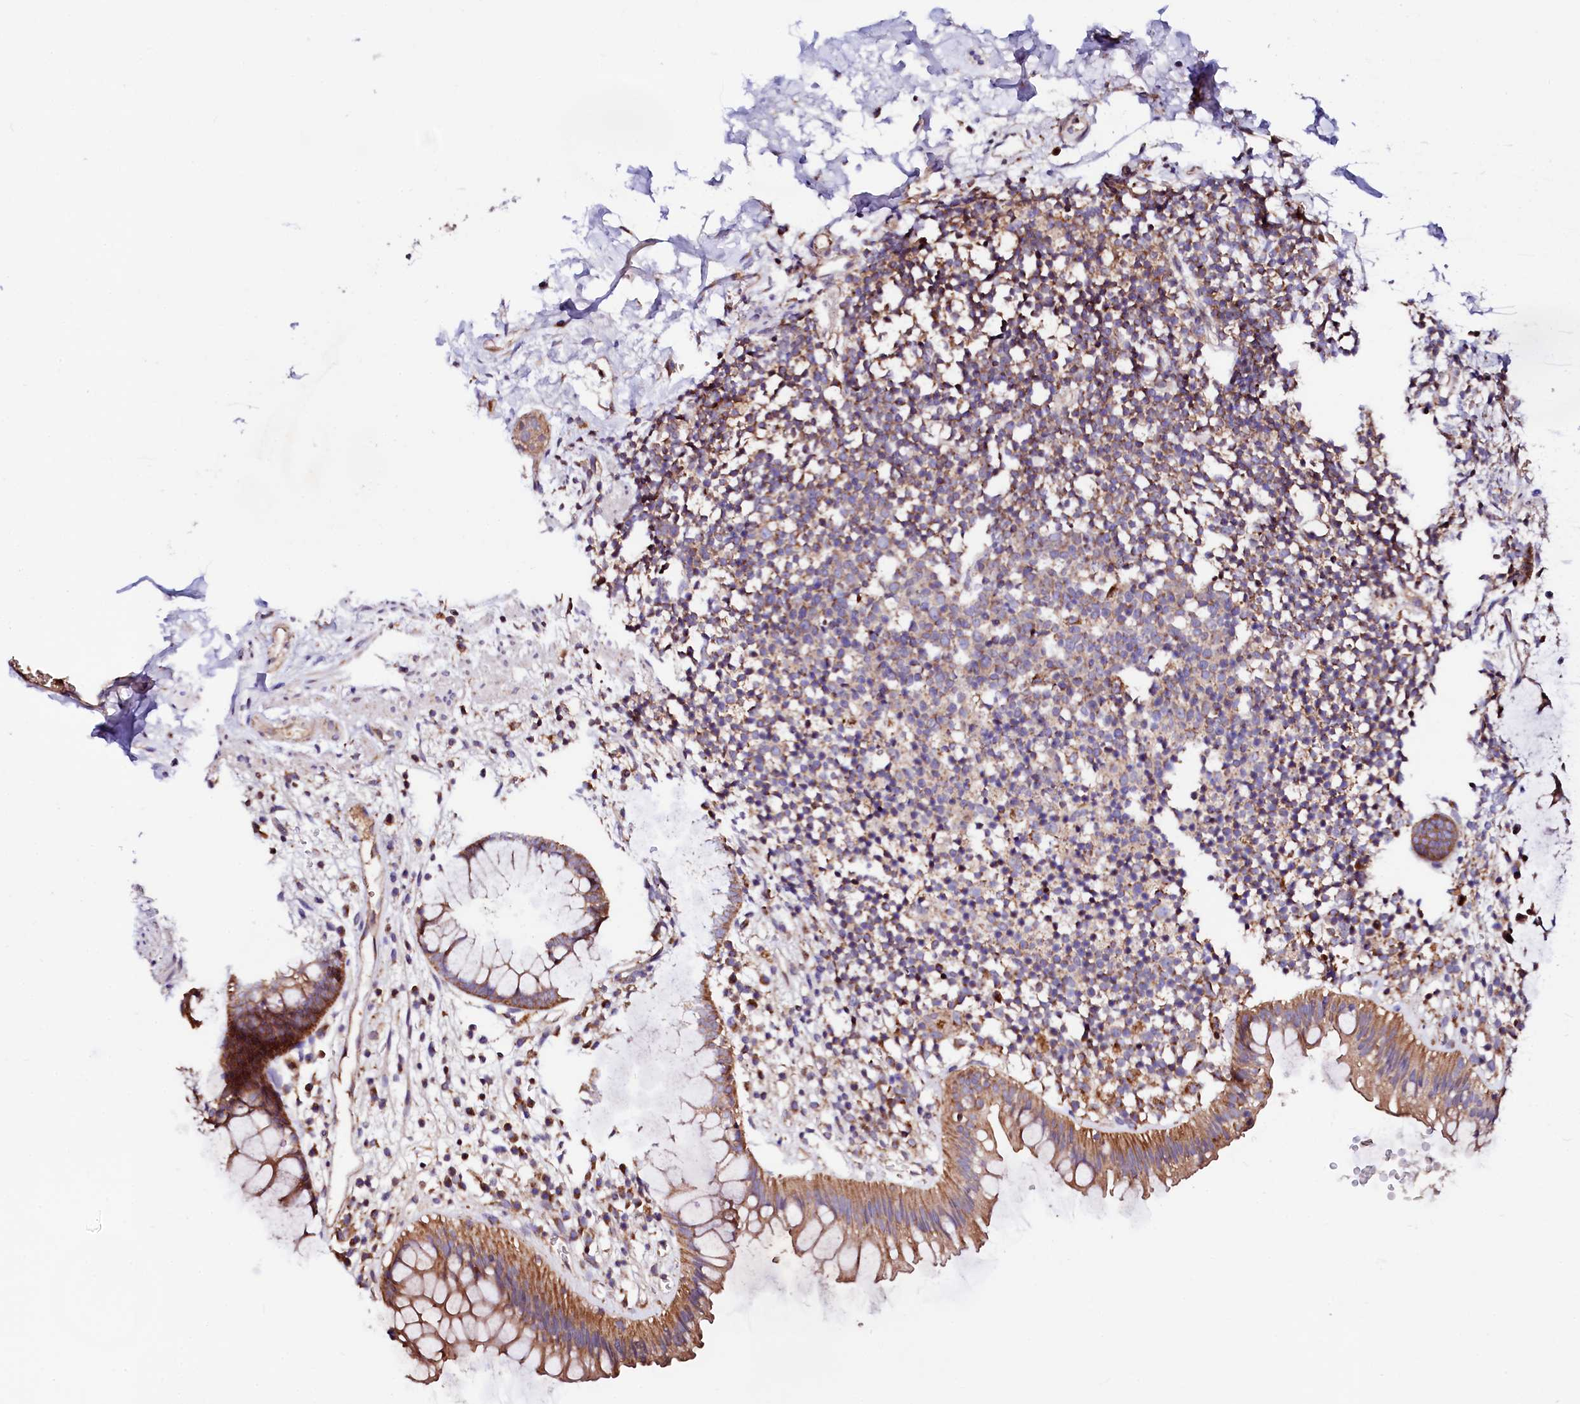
{"staining": {"intensity": "moderate", "quantity": ">75%", "location": "cytoplasmic/membranous"}, "tissue": "rectum", "cell_type": "Glandular cells", "image_type": "normal", "snomed": [{"axis": "morphology", "description": "Normal tissue, NOS"}, {"axis": "topography", "description": "Rectum"}], "caption": "Moderate cytoplasmic/membranous staining for a protein is appreciated in about >75% of glandular cells of benign rectum using IHC.", "gene": "ST3GAL1", "patient": {"sex": "male", "age": 51}}